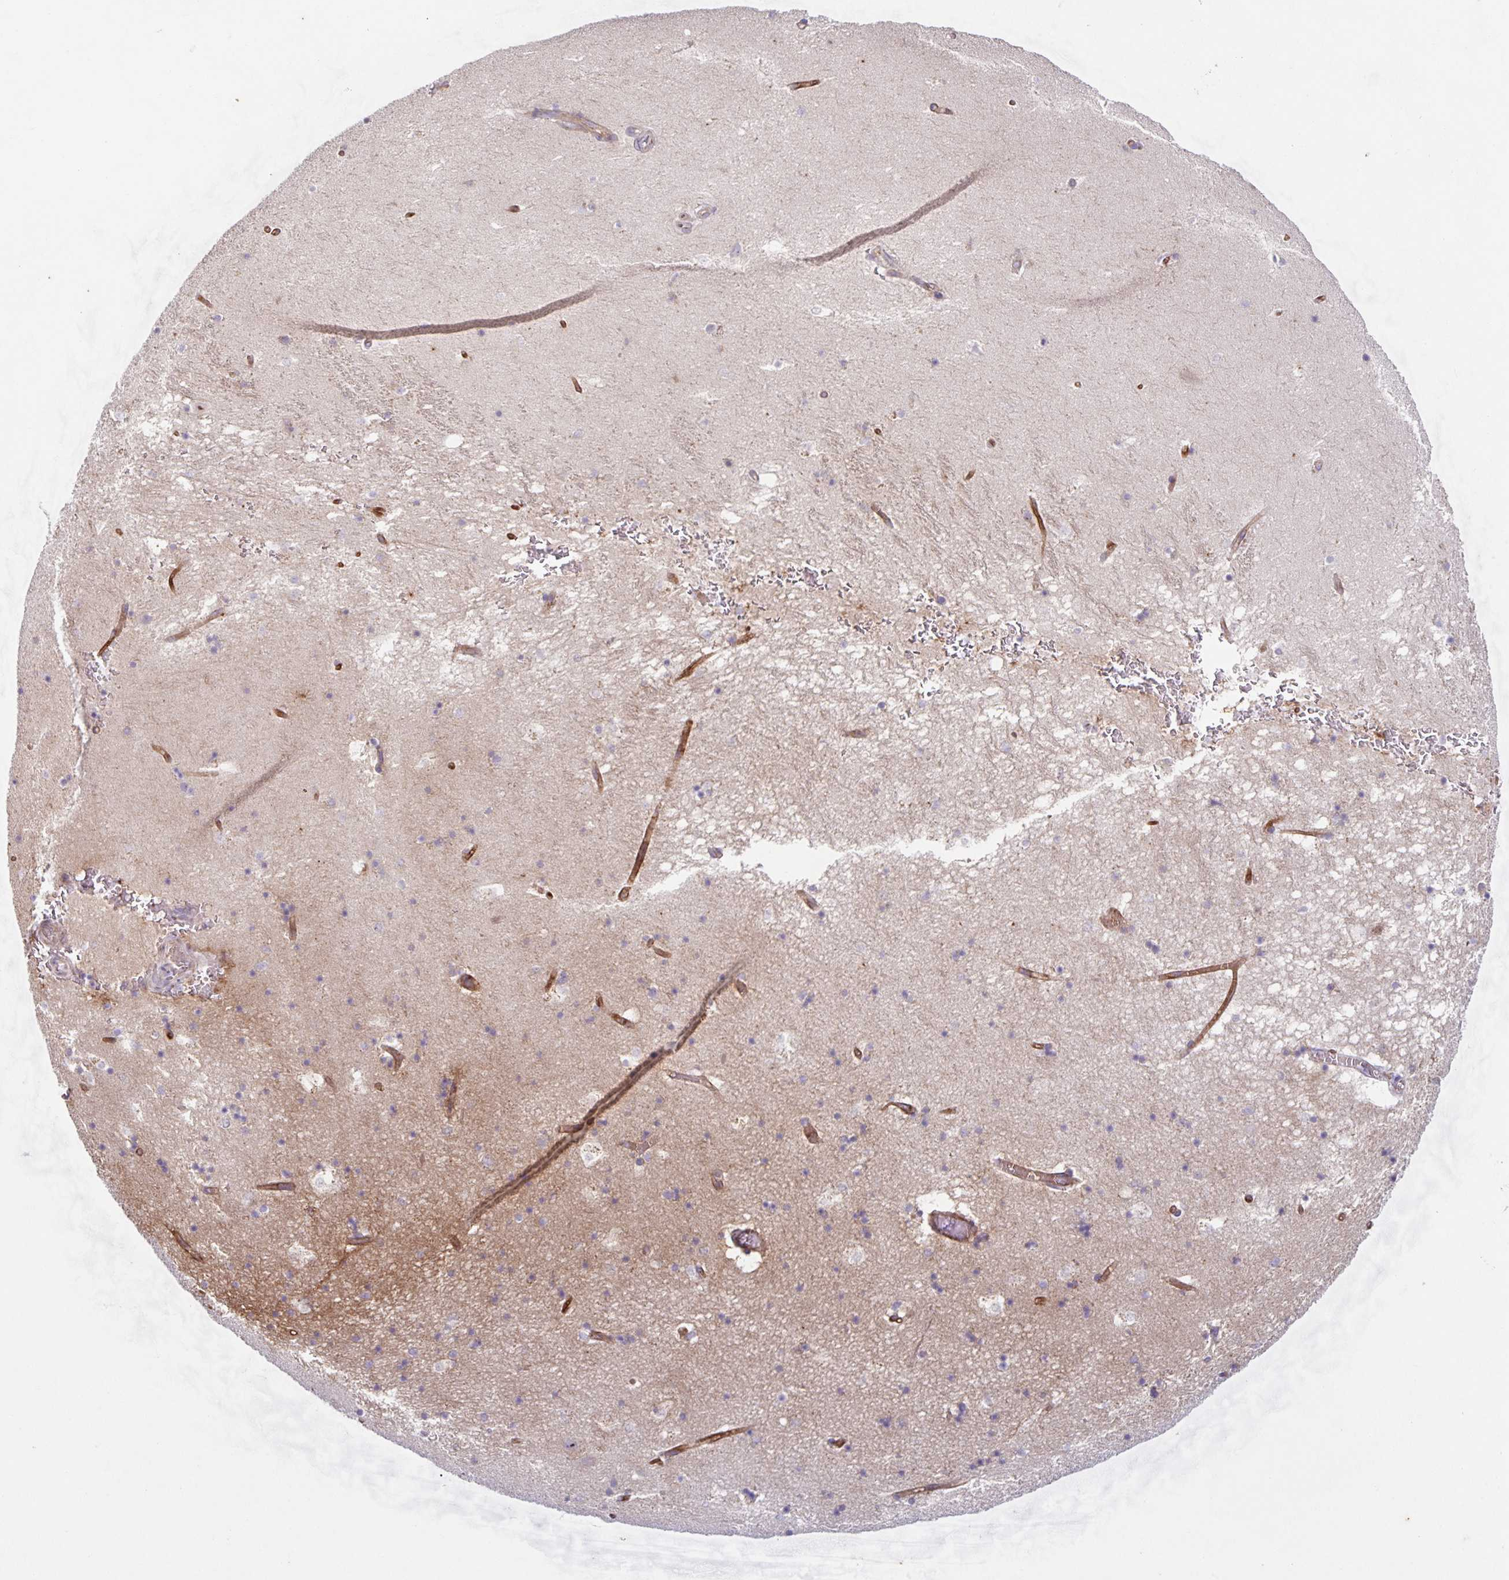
{"staining": {"intensity": "negative", "quantity": "none", "location": "none"}, "tissue": "hippocampus", "cell_type": "Glial cells", "image_type": "normal", "snomed": [{"axis": "morphology", "description": "Normal tissue, NOS"}, {"axis": "topography", "description": "Hippocampus"}], "caption": "Glial cells show no significant protein positivity in unremarkable hippocampus. Brightfield microscopy of immunohistochemistry stained with DAB (brown) and hematoxylin (blue), captured at high magnification.", "gene": "ITGA2", "patient": {"sex": "male", "age": 58}}